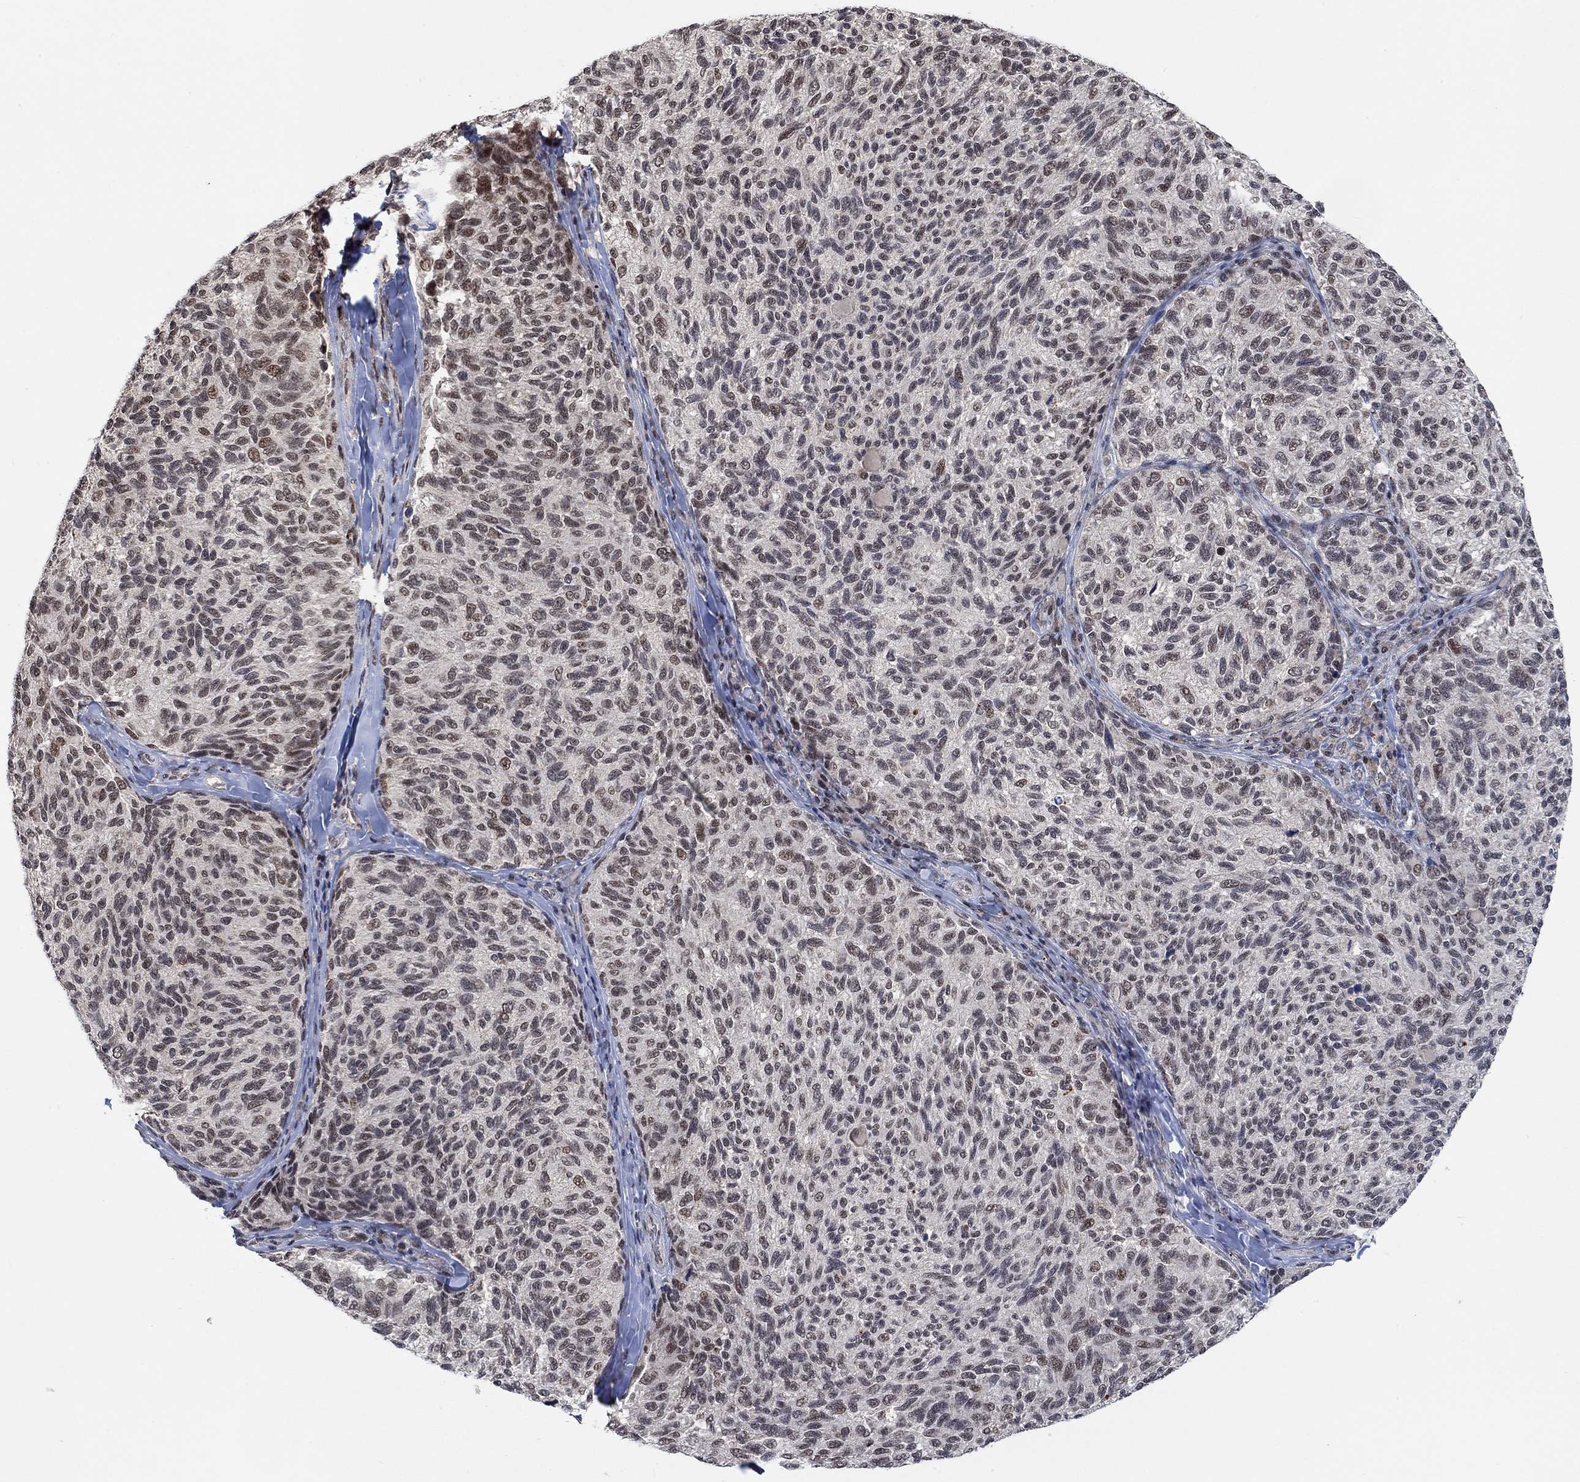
{"staining": {"intensity": "negative", "quantity": "none", "location": "none"}, "tissue": "melanoma", "cell_type": "Tumor cells", "image_type": "cancer", "snomed": [{"axis": "morphology", "description": "Malignant melanoma, NOS"}, {"axis": "topography", "description": "Skin"}], "caption": "Tumor cells are negative for brown protein staining in melanoma.", "gene": "THAP8", "patient": {"sex": "female", "age": 73}}